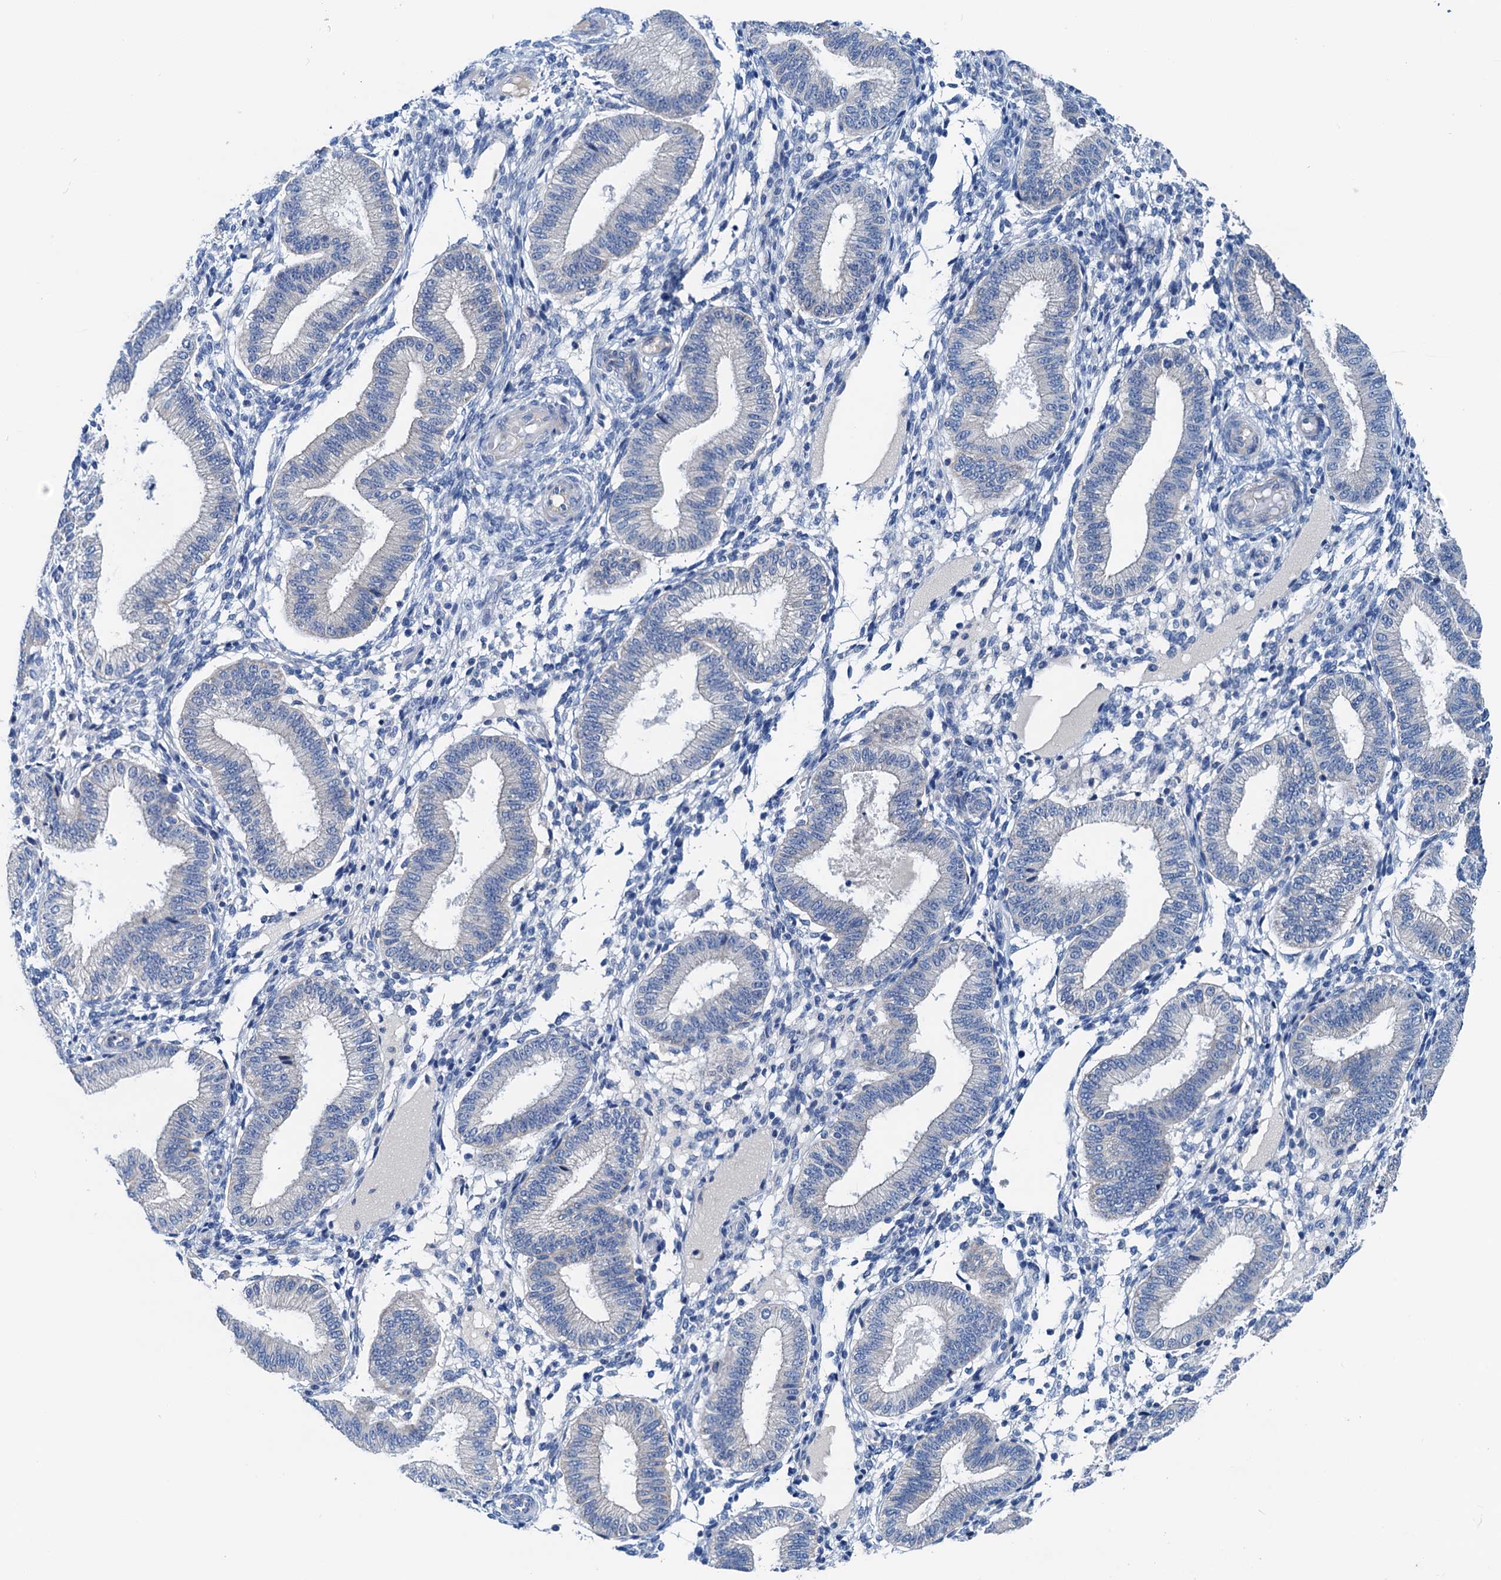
{"staining": {"intensity": "negative", "quantity": "none", "location": "none"}, "tissue": "endometrium", "cell_type": "Cells in endometrial stroma", "image_type": "normal", "snomed": [{"axis": "morphology", "description": "Normal tissue, NOS"}, {"axis": "topography", "description": "Endometrium"}], "caption": "Human endometrium stained for a protein using IHC demonstrates no expression in cells in endometrial stroma.", "gene": "KNDC1", "patient": {"sex": "female", "age": 39}}